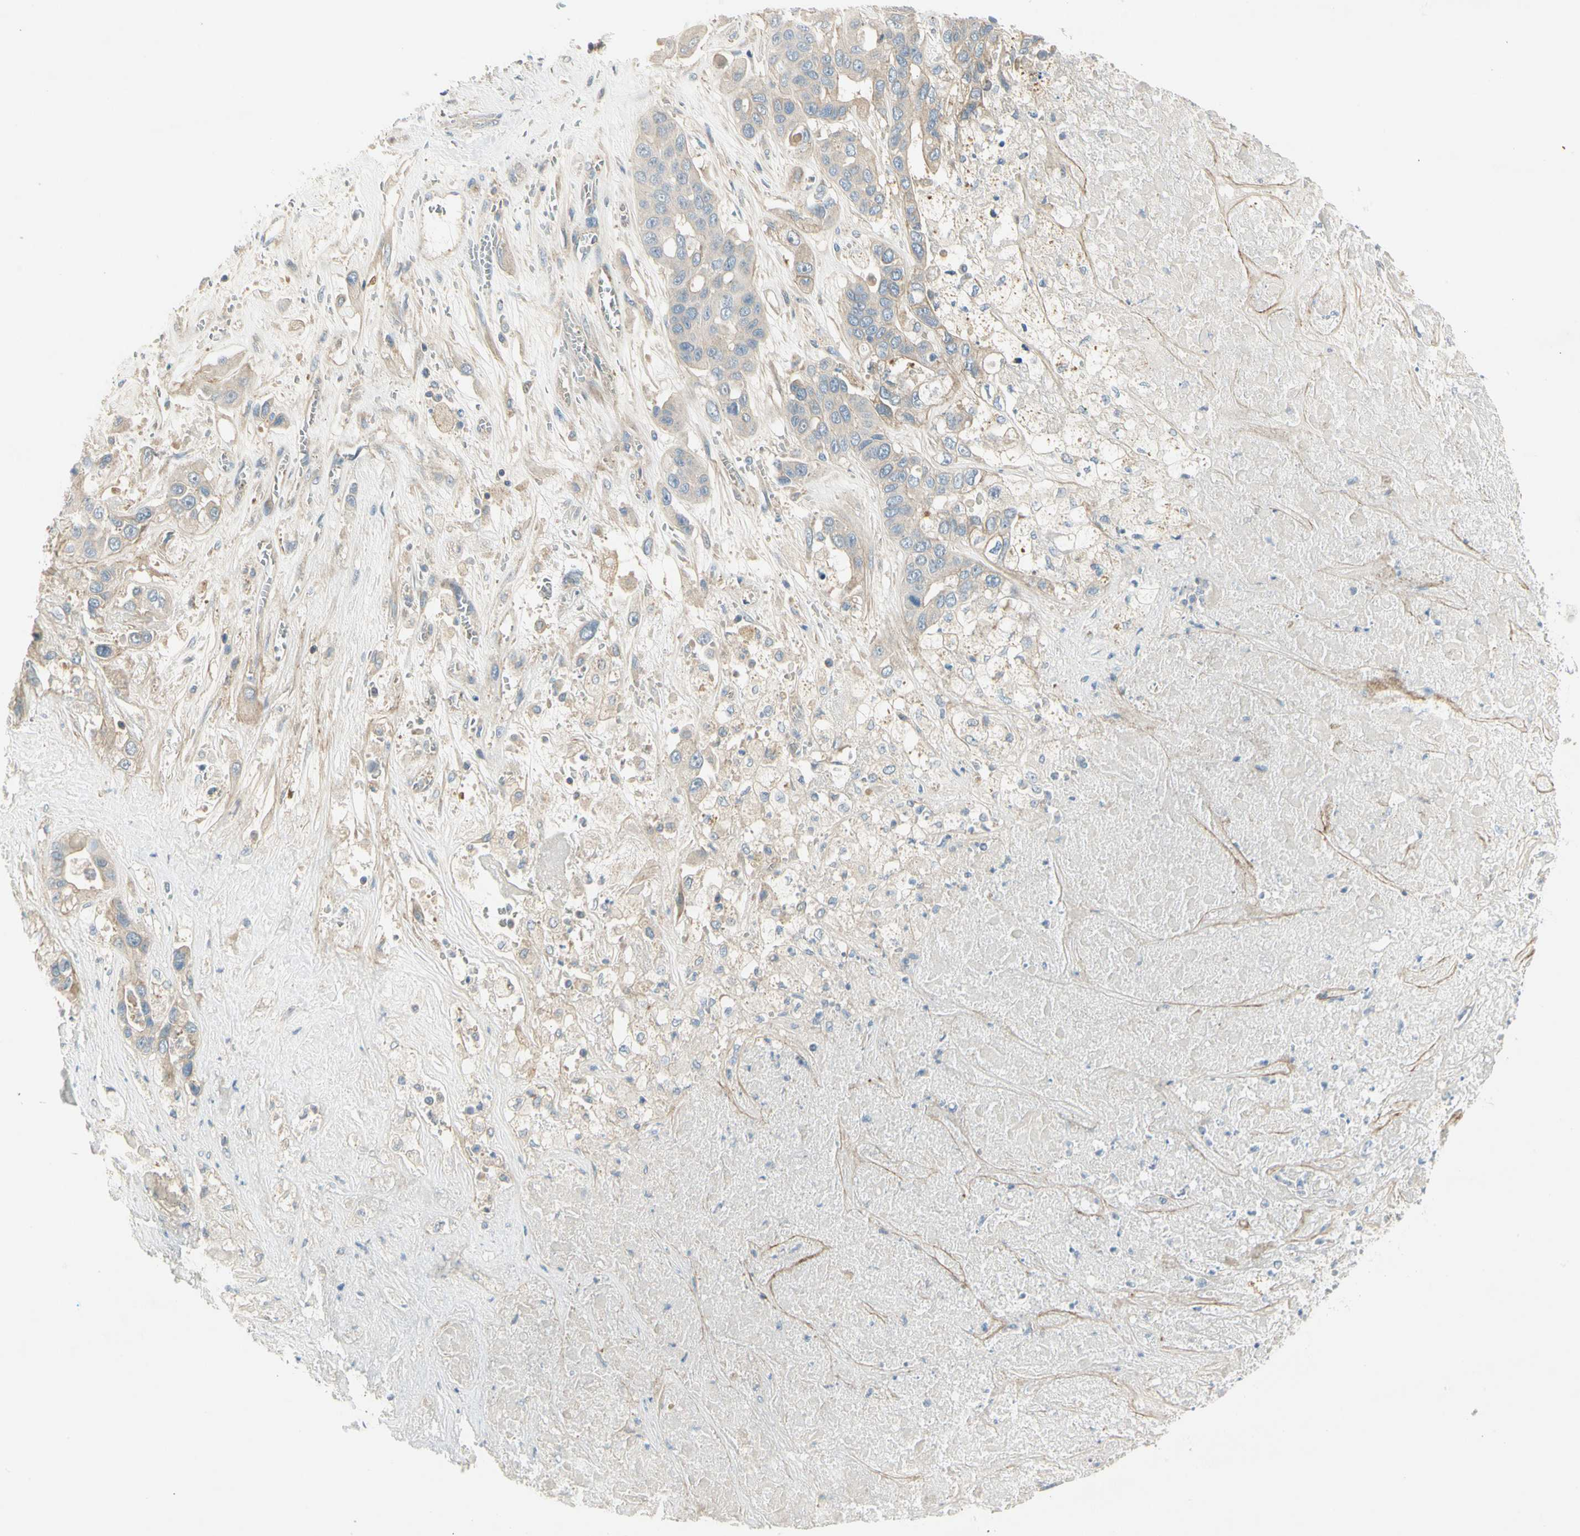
{"staining": {"intensity": "weak", "quantity": "<25%", "location": "cytoplasmic/membranous"}, "tissue": "liver cancer", "cell_type": "Tumor cells", "image_type": "cancer", "snomed": [{"axis": "morphology", "description": "Cholangiocarcinoma"}, {"axis": "topography", "description": "Liver"}], "caption": "Human cholangiocarcinoma (liver) stained for a protein using IHC reveals no staining in tumor cells.", "gene": "ADGRA3", "patient": {"sex": "female", "age": 52}}